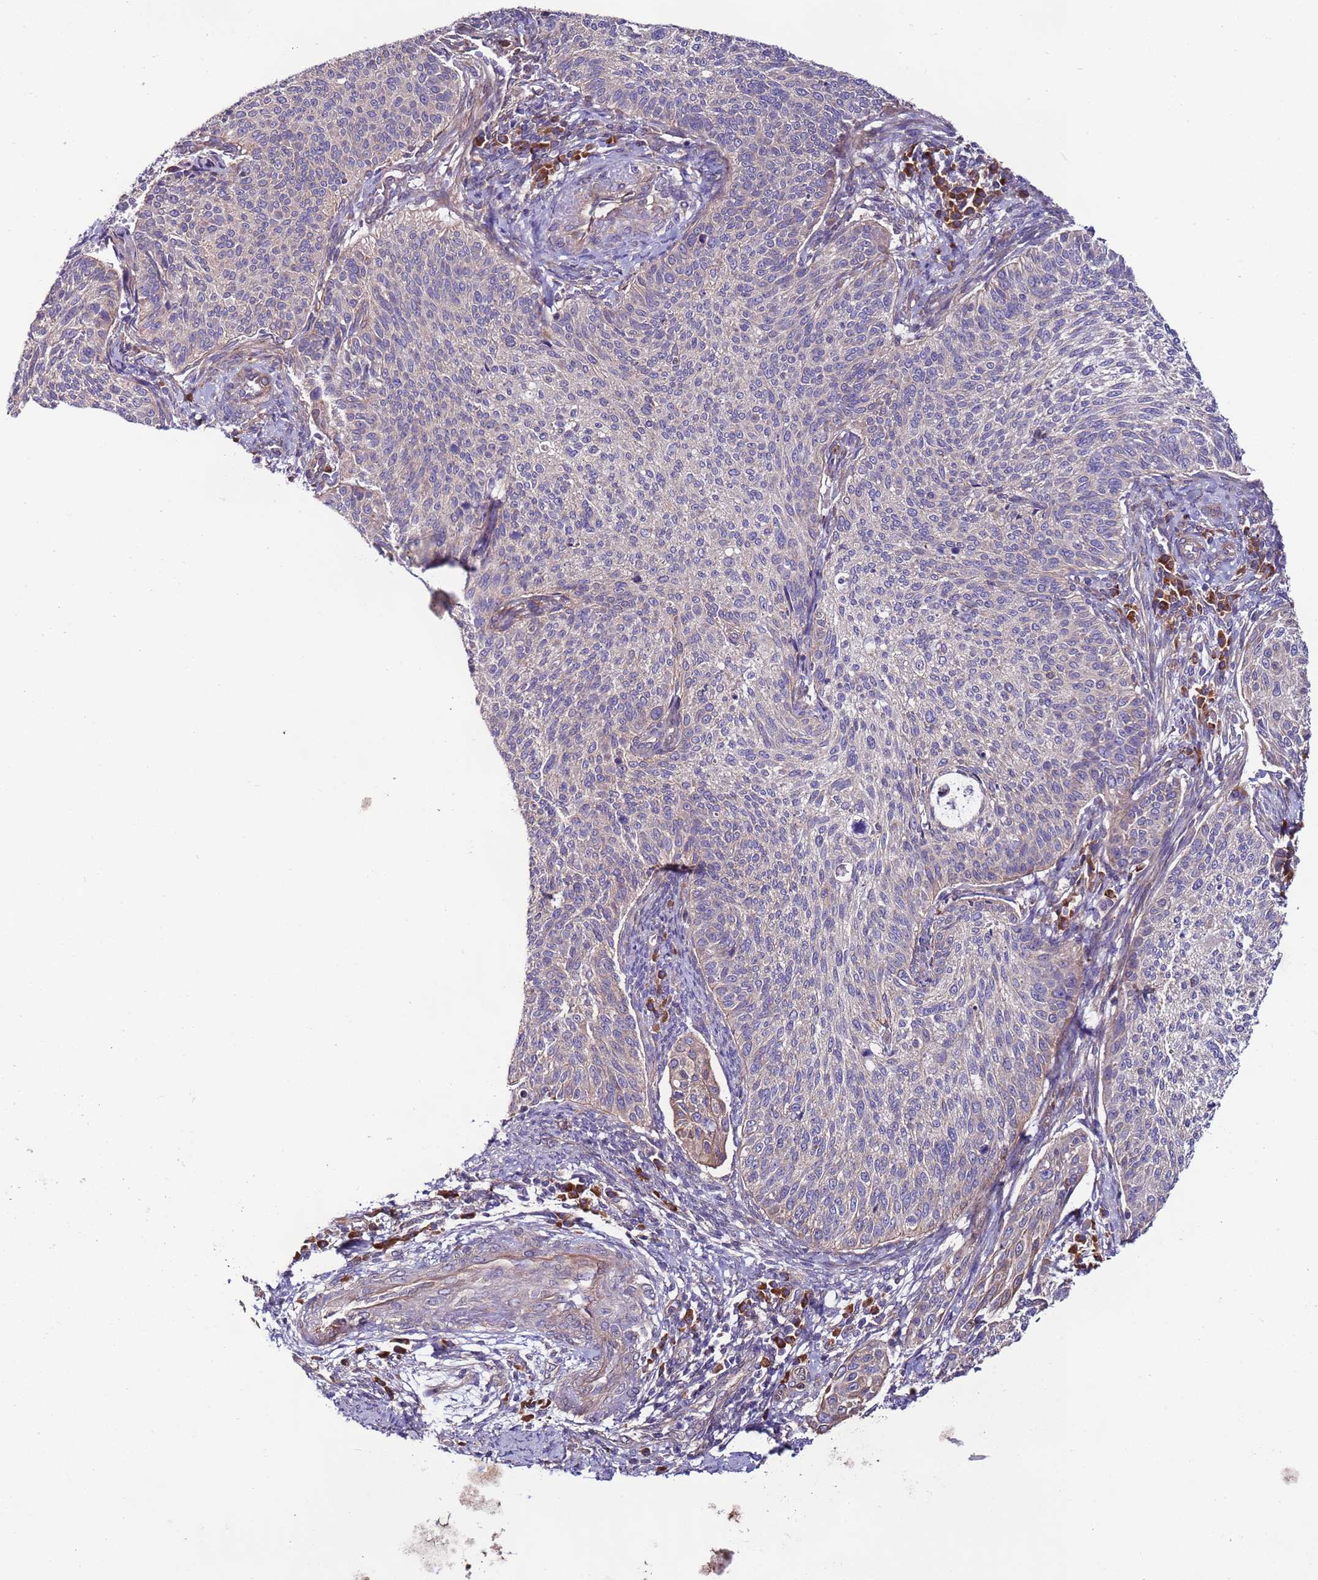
{"staining": {"intensity": "negative", "quantity": "none", "location": "none"}, "tissue": "cervical cancer", "cell_type": "Tumor cells", "image_type": "cancer", "snomed": [{"axis": "morphology", "description": "Squamous cell carcinoma, NOS"}, {"axis": "topography", "description": "Cervix"}], "caption": "This is an immunohistochemistry (IHC) image of human cervical cancer. There is no expression in tumor cells.", "gene": "SPCS1", "patient": {"sex": "female", "age": 70}}